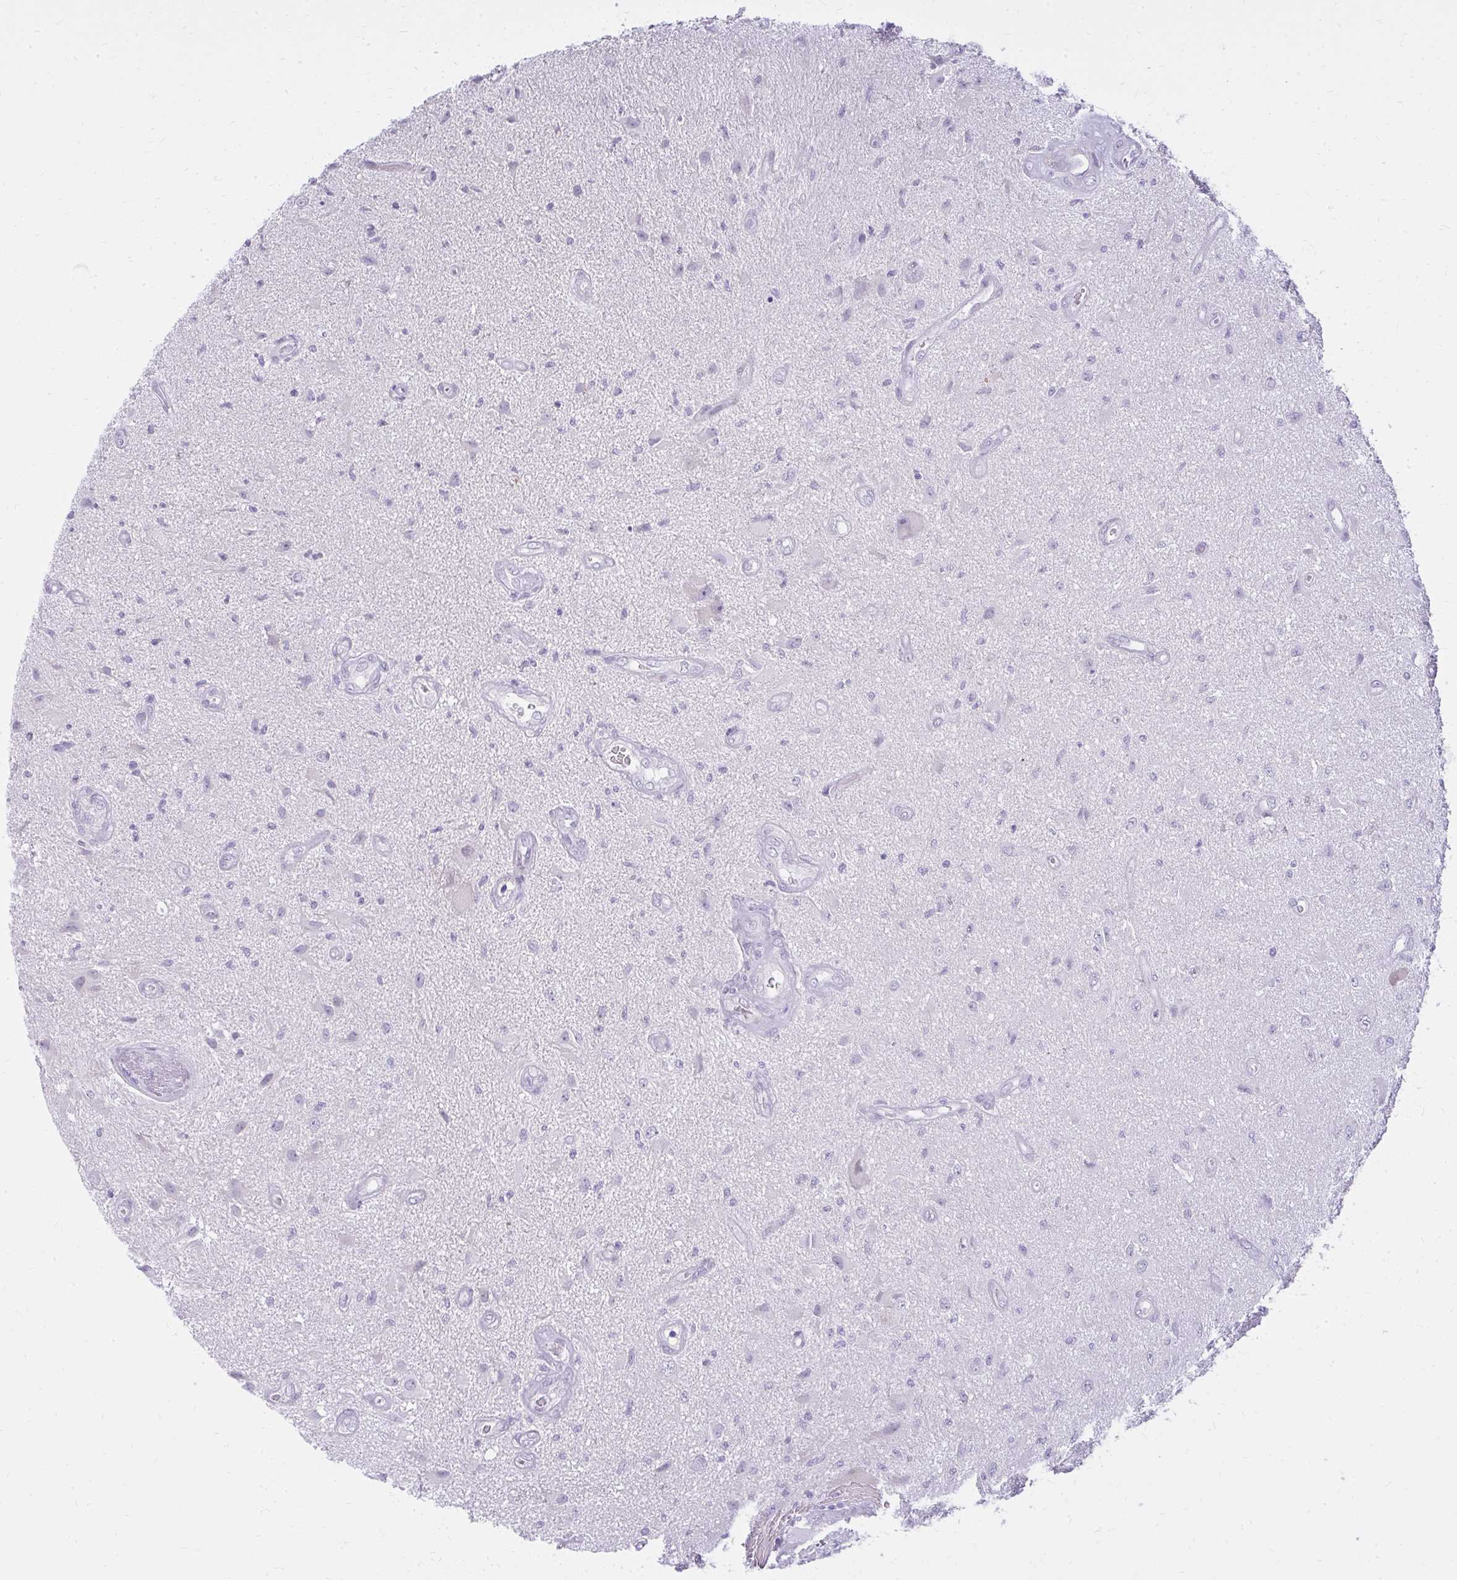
{"staining": {"intensity": "negative", "quantity": "none", "location": "none"}, "tissue": "glioma", "cell_type": "Tumor cells", "image_type": "cancer", "snomed": [{"axis": "morphology", "description": "Glioma, malignant, High grade"}, {"axis": "topography", "description": "Brain"}], "caption": "High-grade glioma (malignant) stained for a protein using immunohistochemistry (IHC) shows no positivity tumor cells.", "gene": "PRAP1", "patient": {"sex": "male", "age": 67}}